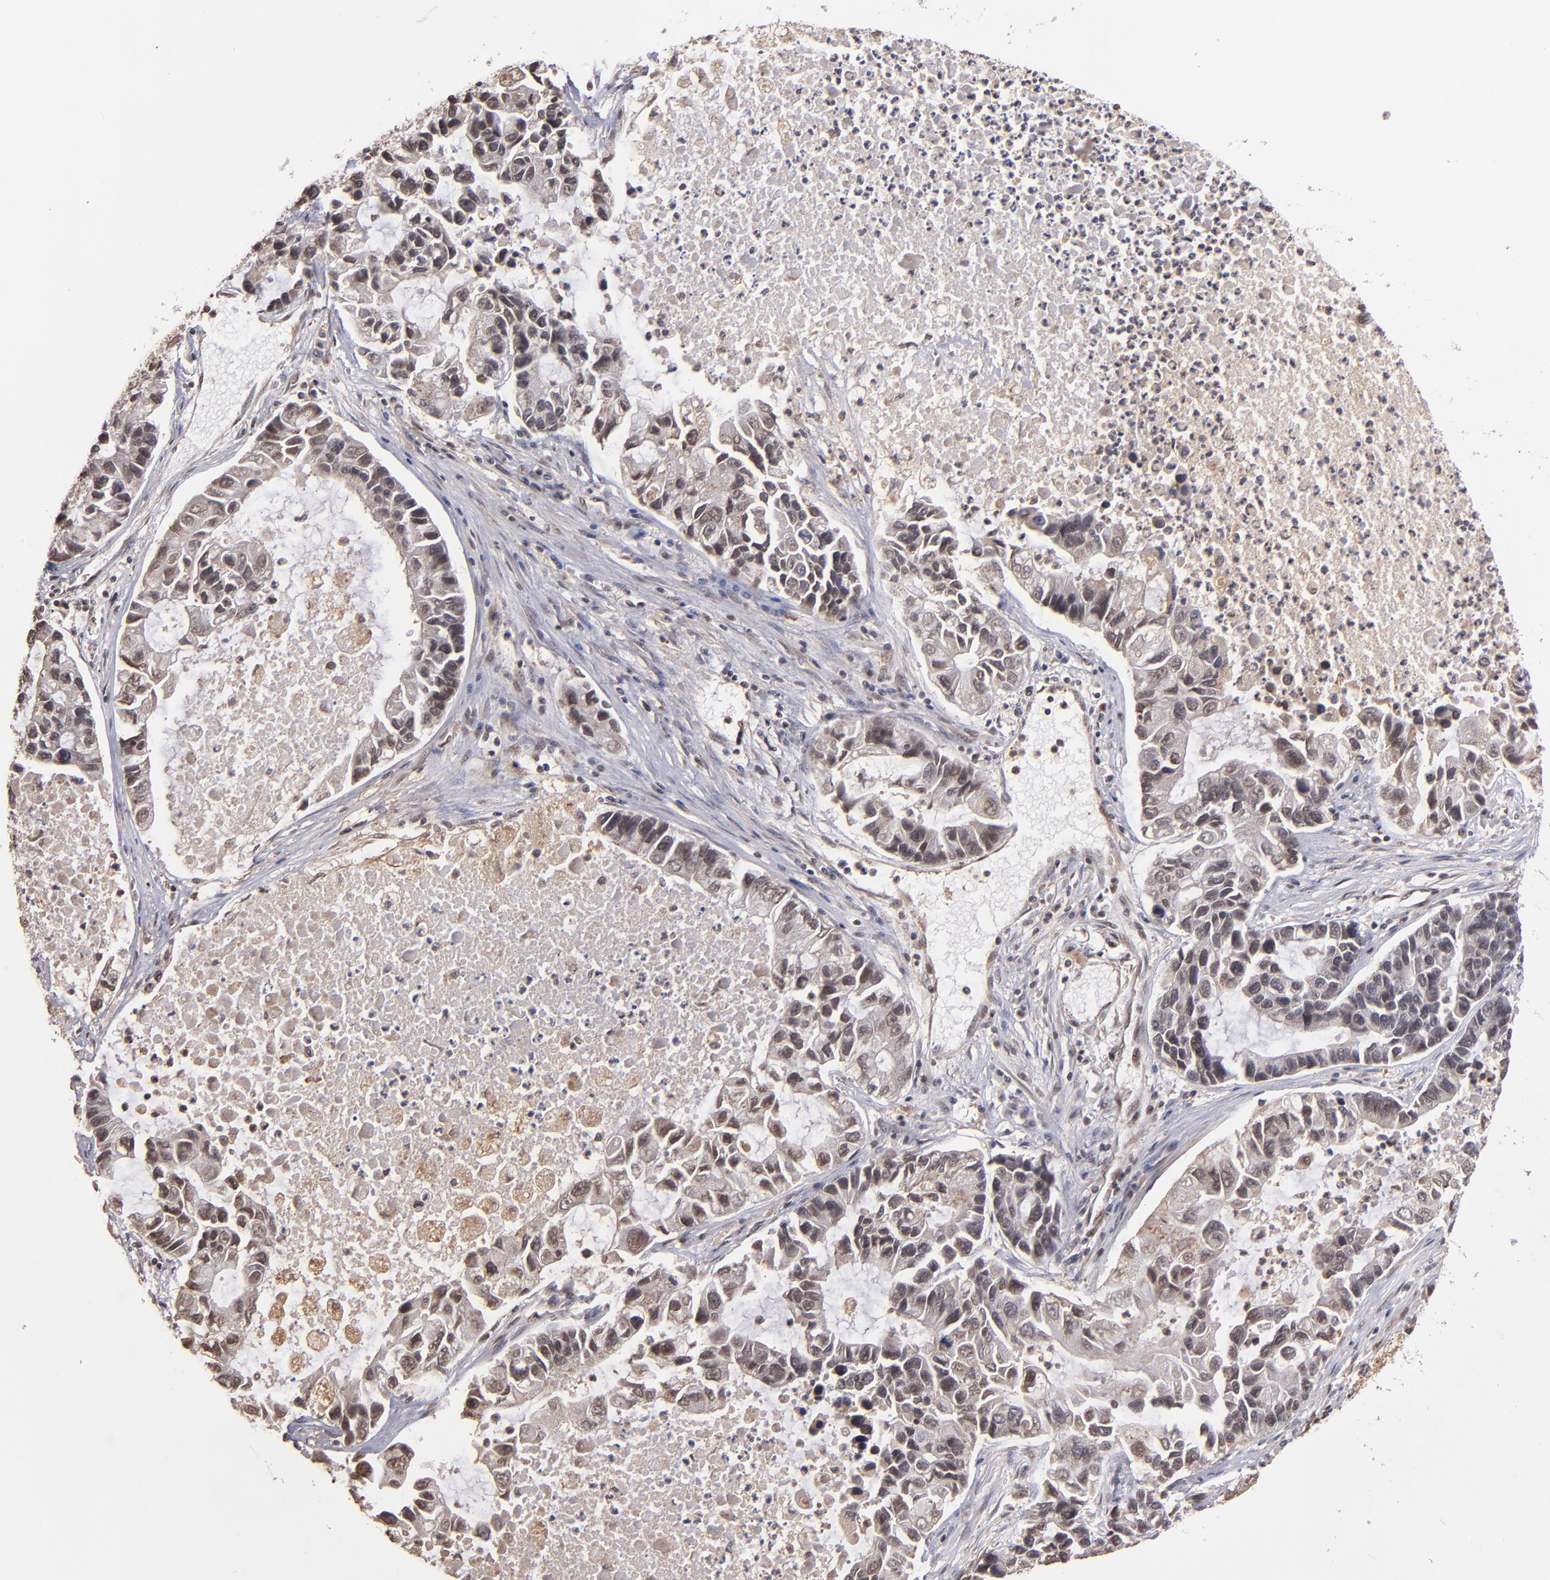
{"staining": {"intensity": "weak", "quantity": "<25%", "location": "nuclear"}, "tissue": "lung cancer", "cell_type": "Tumor cells", "image_type": "cancer", "snomed": [{"axis": "morphology", "description": "Adenocarcinoma, NOS"}, {"axis": "topography", "description": "Lung"}], "caption": "Adenocarcinoma (lung) was stained to show a protein in brown. There is no significant expression in tumor cells.", "gene": "TERF2", "patient": {"sex": "female", "age": 51}}